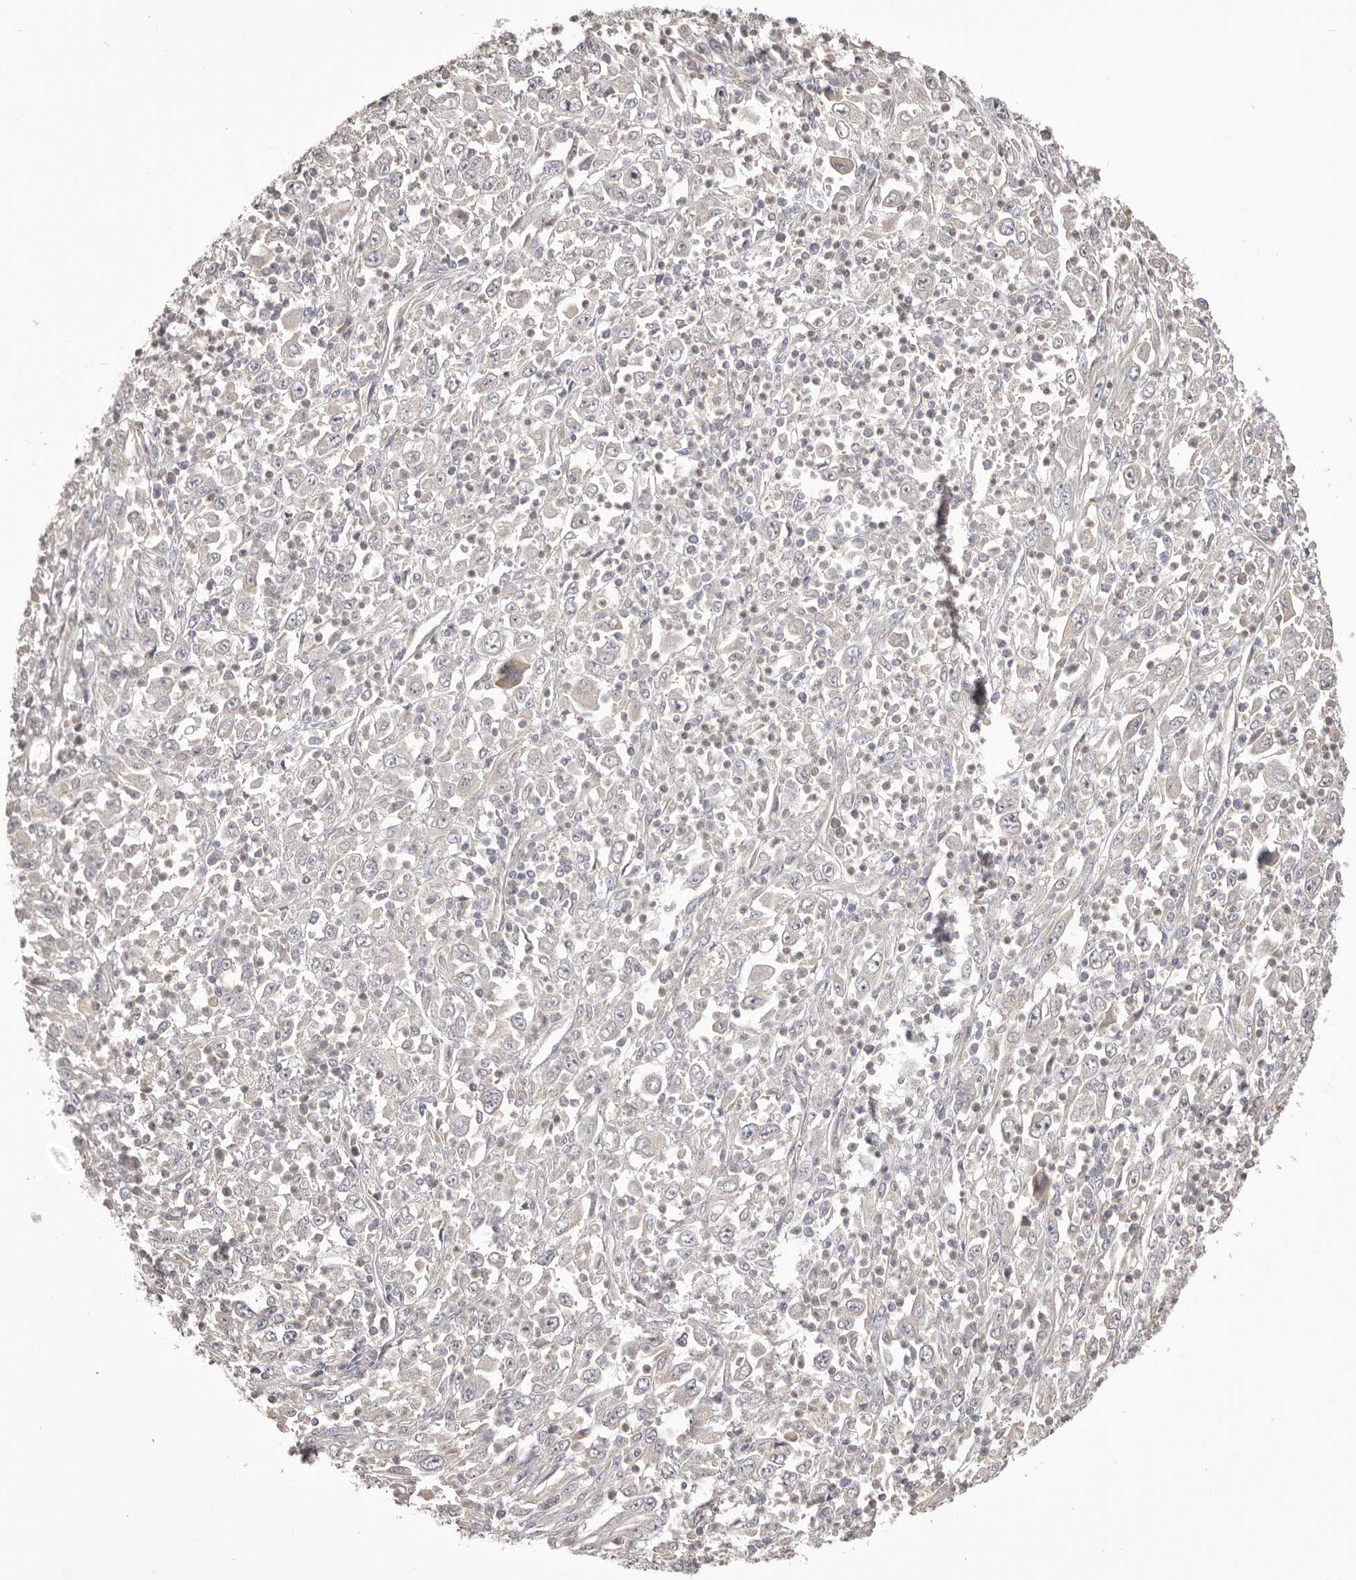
{"staining": {"intensity": "negative", "quantity": "none", "location": "none"}, "tissue": "melanoma", "cell_type": "Tumor cells", "image_type": "cancer", "snomed": [{"axis": "morphology", "description": "Malignant melanoma, Metastatic site"}, {"axis": "topography", "description": "Skin"}], "caption": "A micrograph of malignant melanoma (metastatic site) stained for a protein exhibits no brown staining in tumor cells. The staining is performed using DAB (3,3'-diaminobenzidine) brown chromogen with nuclei counter-stained in using hematoxylin.", "gene": "HRH1", "patient": {"sex": "female", "age": 56}}